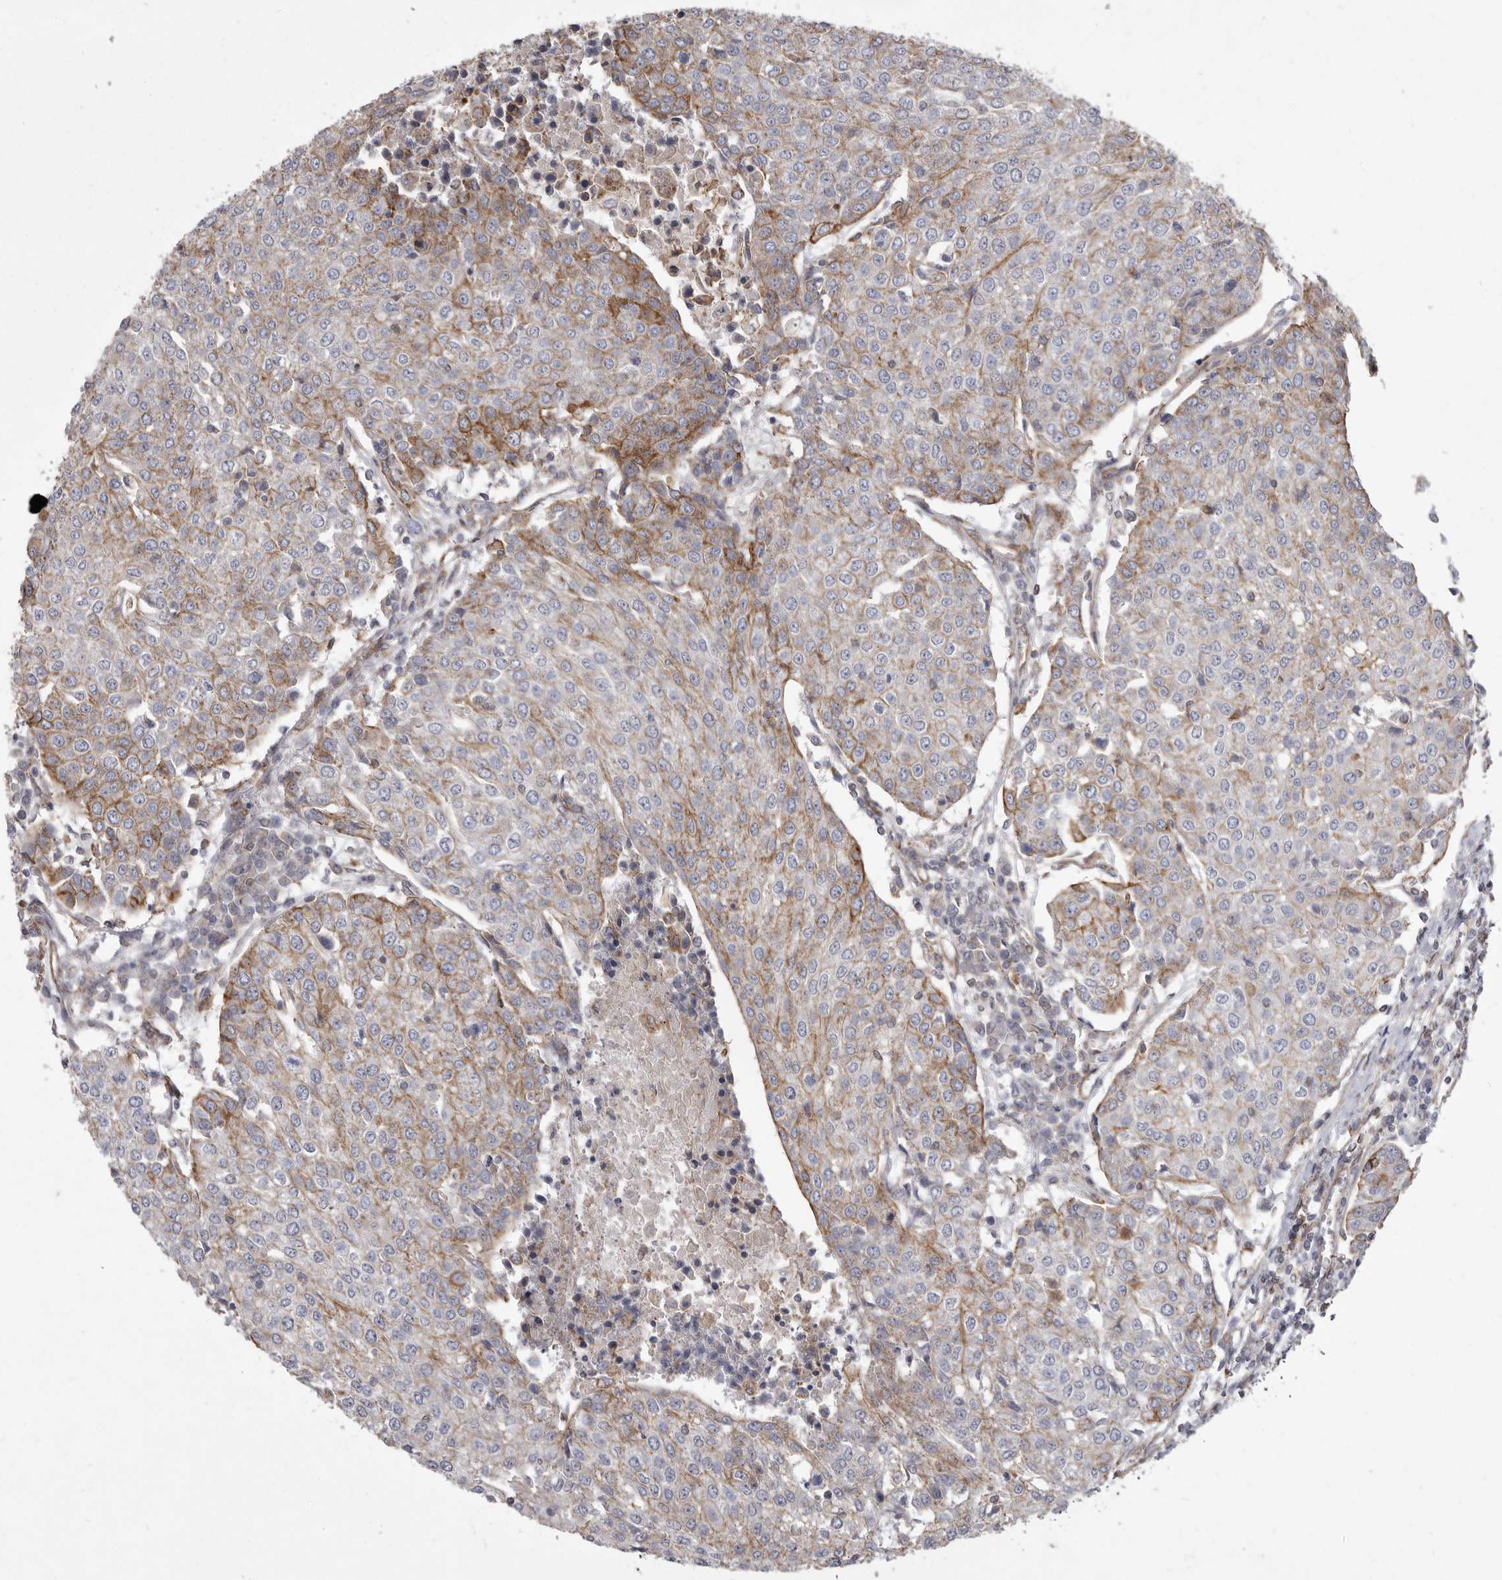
{"staining": {"intensity": "moderate", "quantity": ">75%", "location": "cytoplasmic/membranous"}, "tissue": "urothelial cancer", "cell_type": "Tumor cells", "image_type": "cancer", "snomed": [{"axis": "morphology", "description": "Urothelial carcinoma, High grade"}, {"axis": "topography", "description": "Urinary bladder"}], "caption": "A histopathology image of high-grade urothelial carcinoma stained for a protein shows moderate cytoplasmic/membranous brown staining in tumor cells. (Brightfield microscopy of DAB IHC at high magnification).", "gene": "P2RX6", "patient": {"sex": "female", "age": 85}}